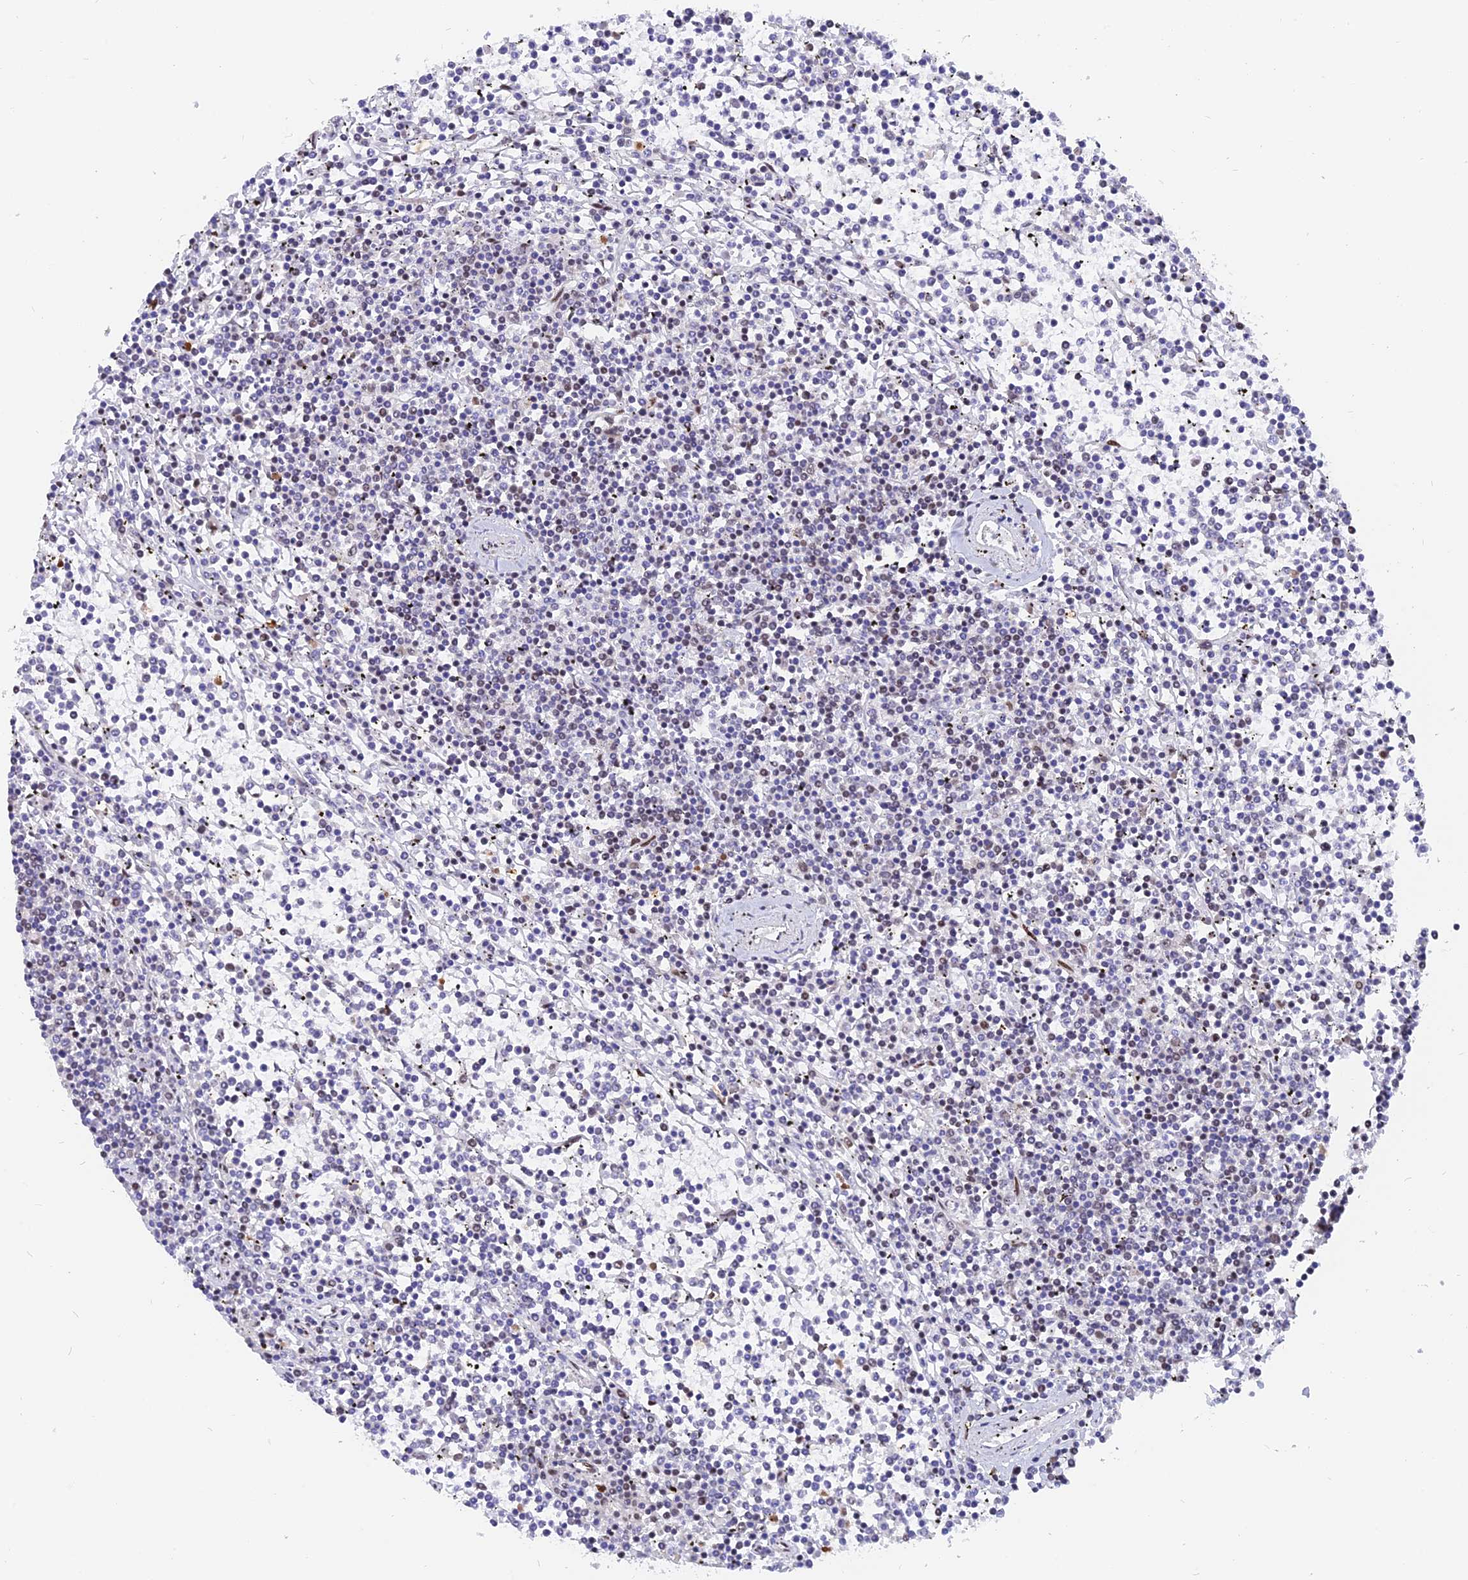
{"staining": {"intensity": "negative", "quantity": "none", "location": "none"}, "tissue": "lymphoma", "cell_type": "Tumor cells", "image_type": "cancer", "snomed": [{"axis": "morphology", "description": "Malignant lymphoma, non-Hodgkin's type, Low grade"}, {"axis": "topography", "description": "Spleen"}], "caption": "Lymphoma was stained to show a protein in brown. There is no significant positivity in tumor cells.", "gene": "DPY30", "patient": {"sex": "female", "age": 19}}